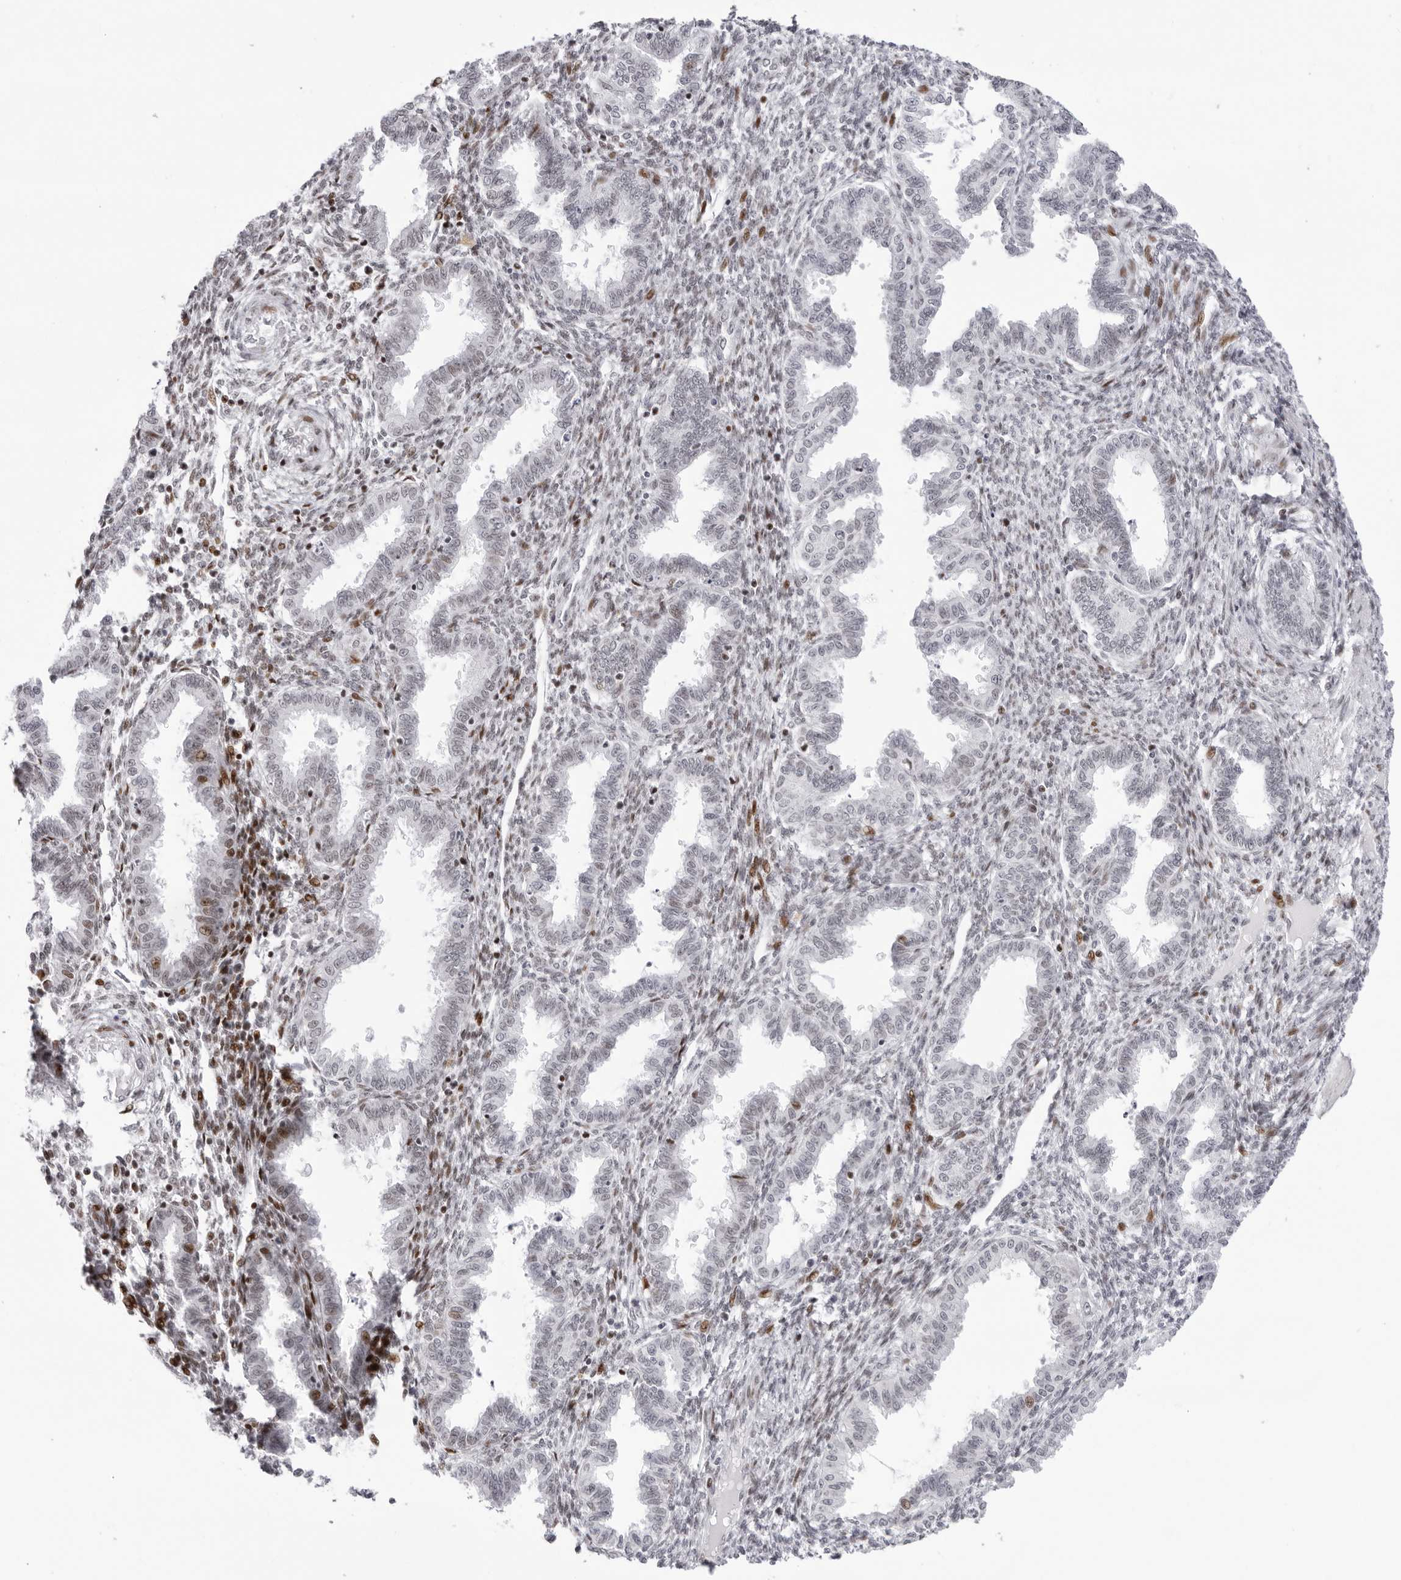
{"staining": {"intensity": "moderate", "quantity": "25%-75%", "location": "nuclear"}, "tissue": "endometrium", "cell_type": "Cells in endometrial stroma", "image_type": "normal", "snomed": [{"axis": "morphology", "description": "Normal tissue, NOS"}, {"axis": "topography", "description": "Endometrium"}], "caption": "Immunohistochemical staining of benign human endometrium shows 25%-75% levels of moderate nuclear protein expression in approximately 25%-75% of cells in endometrial stroma. (Brightfield microscopy of DAB IHC at high magnification).", "gene": "NTPCR", "patient": {"sex": "female", "age": 33}}